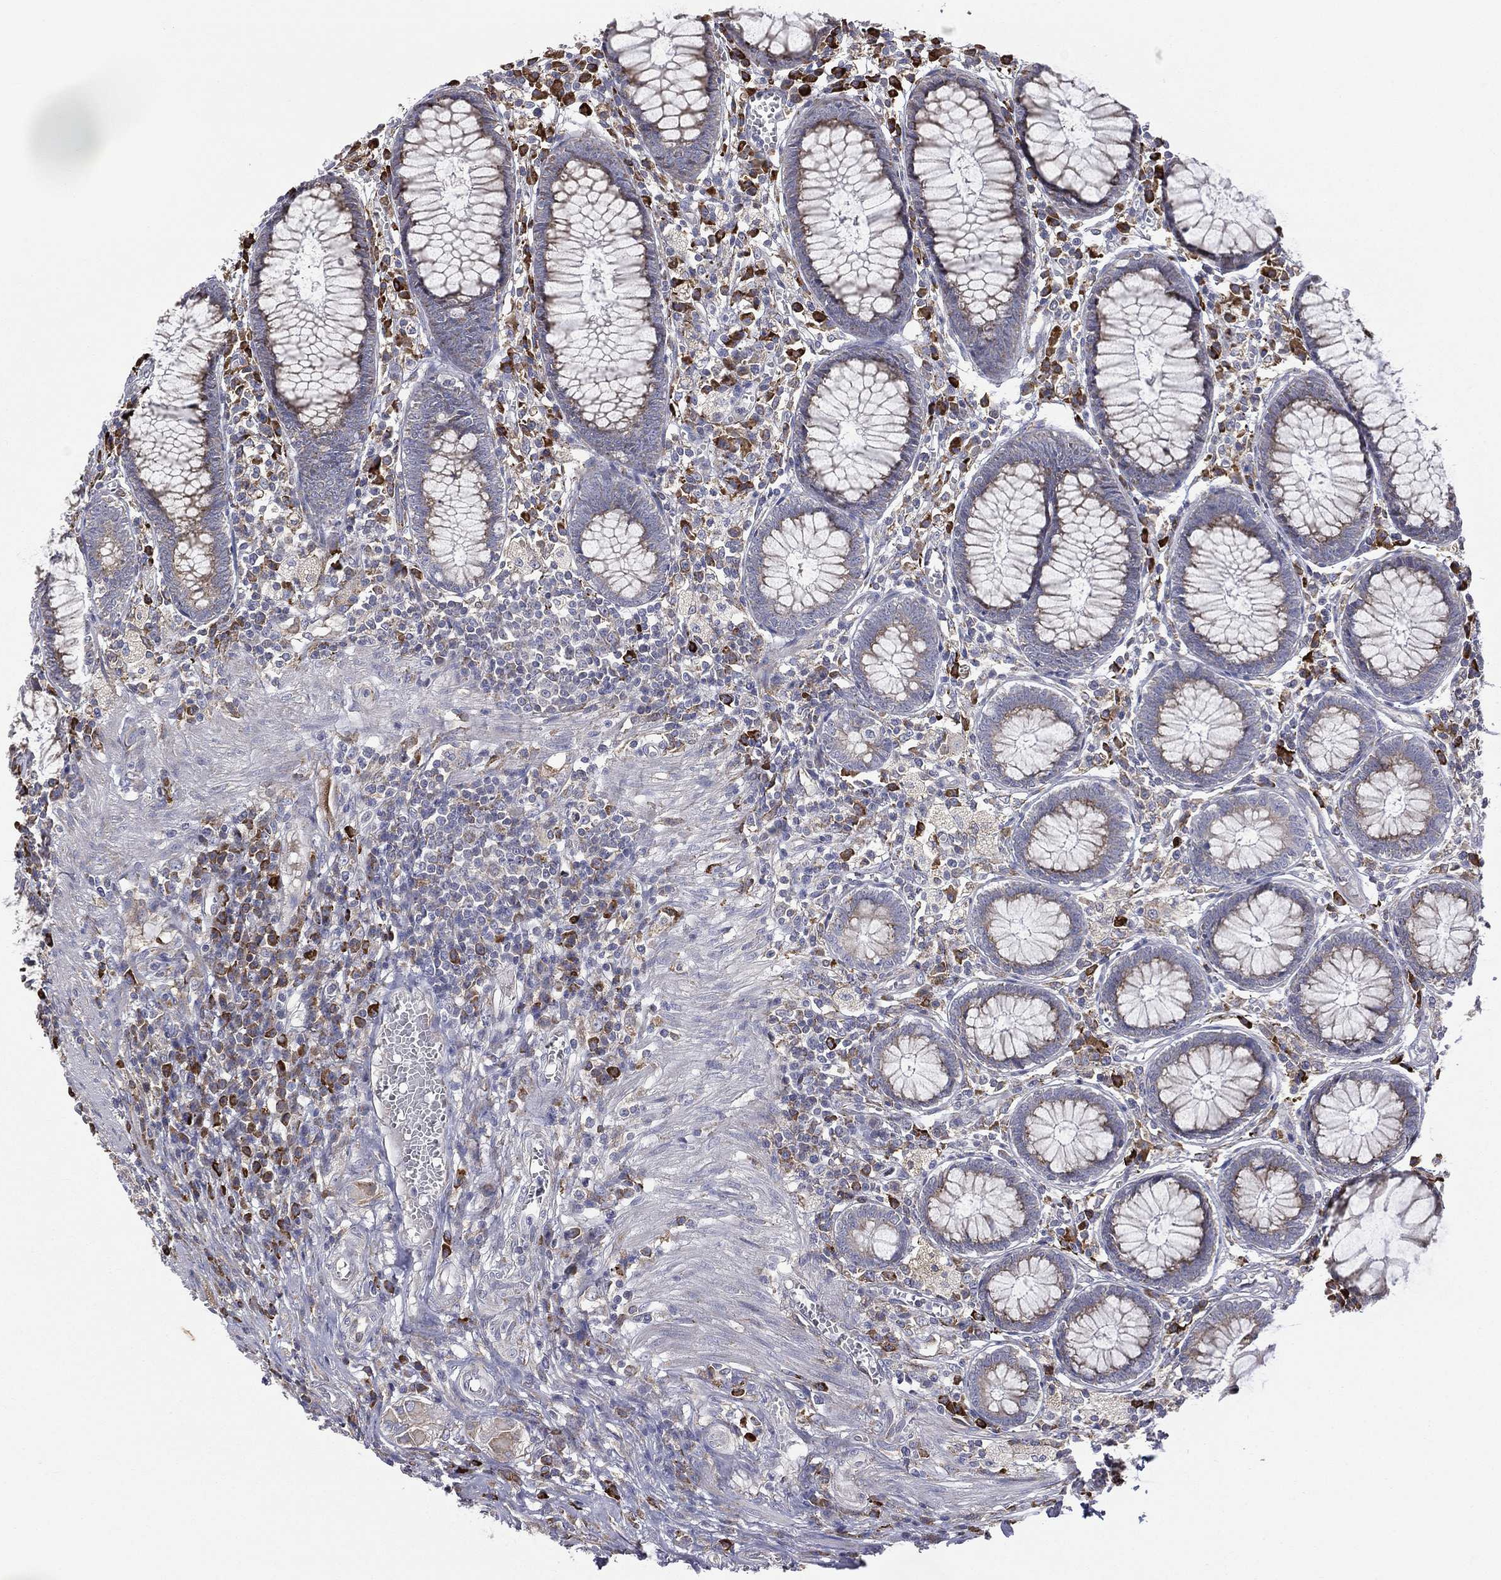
{"staining": {"intensity": "negative", "quantity": "none", "location": "none"}, "tissue": "colon", "cell_type": "Endothelial cells", "image_type": "normal", "snomed": [{"axis": "morphology", "description": "Normal tissue, NOS"}, {"axis": "topography", "description": "Colon"}], "caption": "A micrograph of colon stained for a protein demonstrates no brown staining in endothelial cells. (Immunohistochemistry, brightfield microscopy, high magnification).", "gene": "C20orf96", "patient": {"sex": "male", "age": 65}}